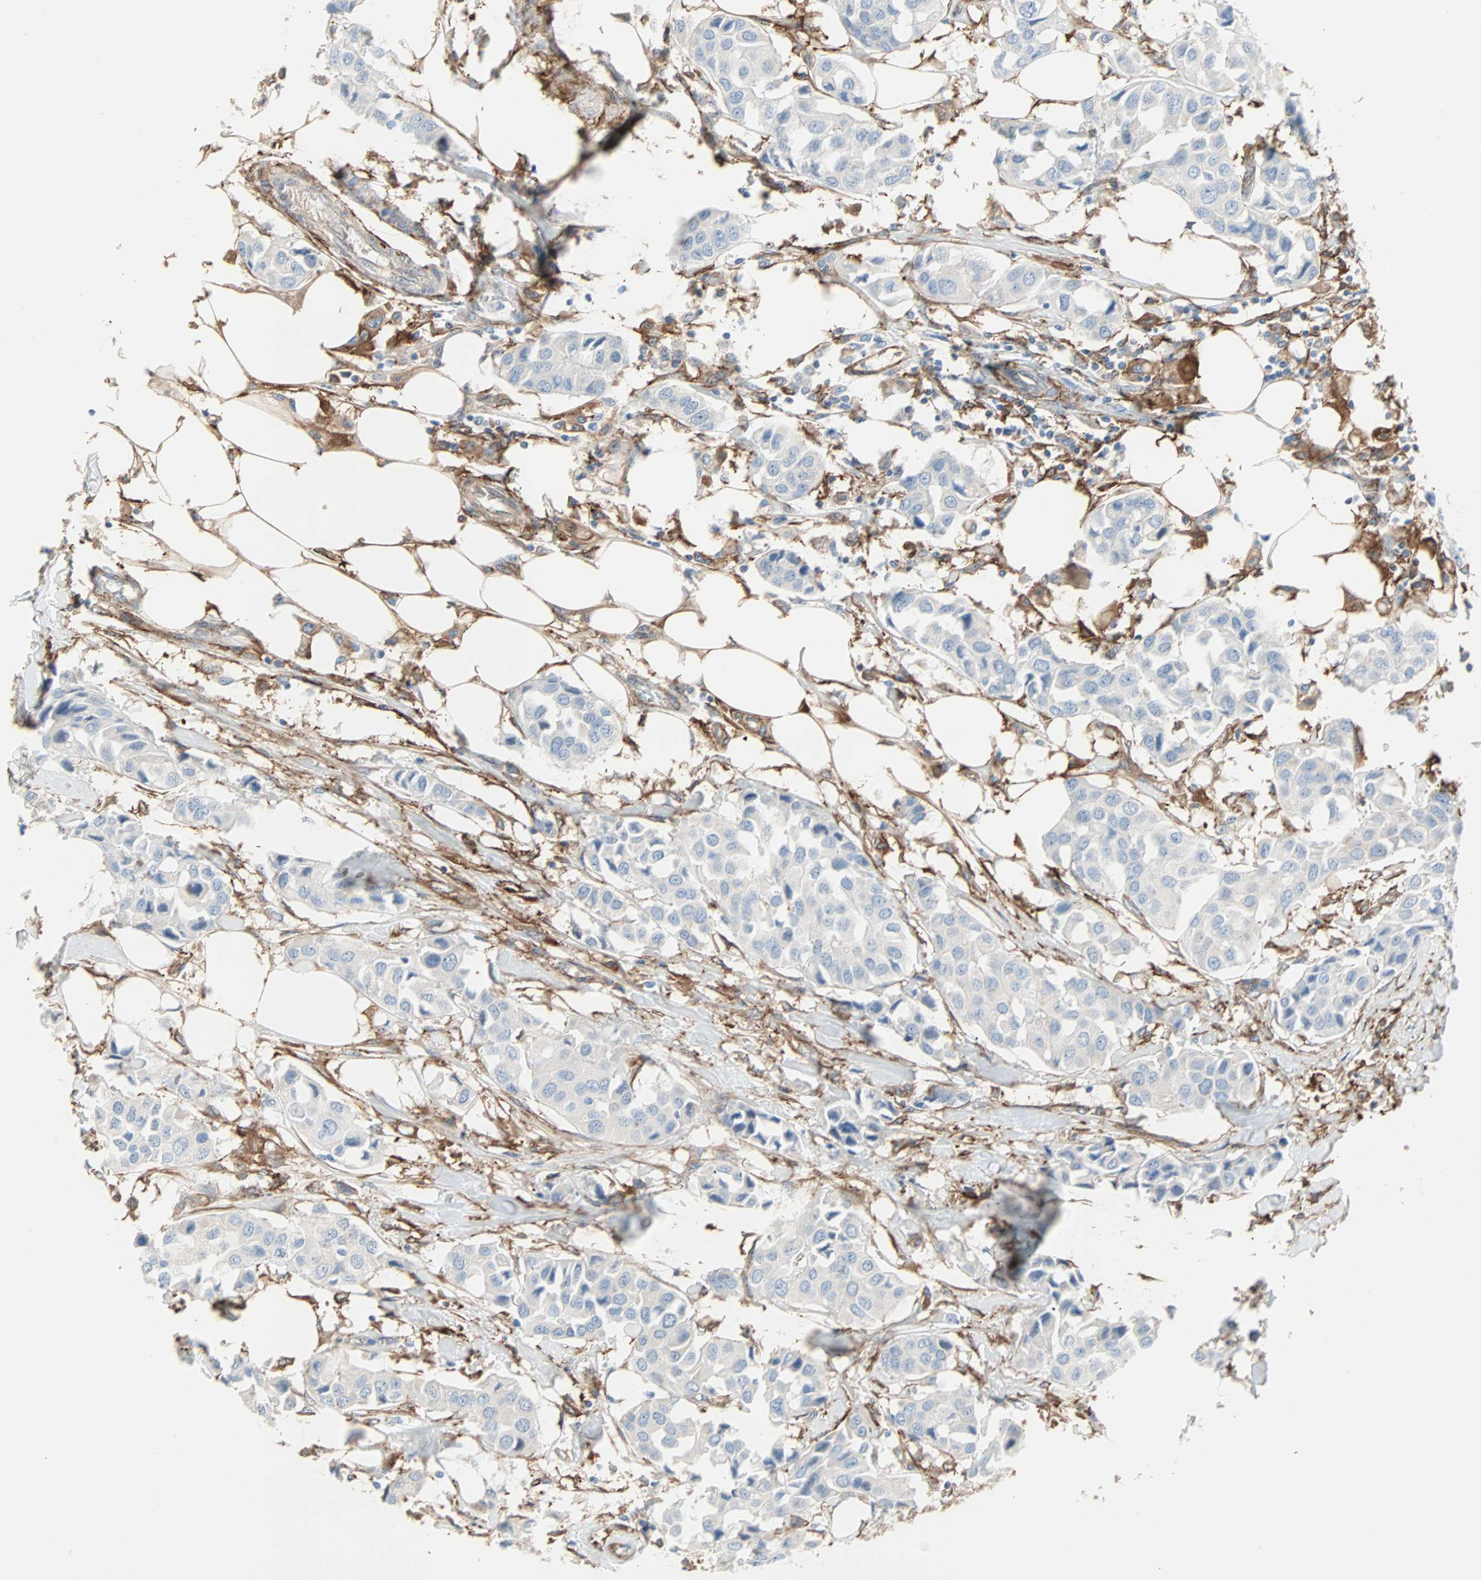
{"staining": {"intensity": "negative", "quantity": "none", "location": "none"}, "tissue": "breast cancer", "cell_type": "Tumor cells", "image_type": "cancer", "snomed": [{"axis": "morphology", "description": "Duct carcinoma"}, {"axis": "topography", "description": "Breast"}], "caption": "A micrograph of human breast cancer (invasive ductal carcinoma) is negative for staining in tumor cells. (Stains: DAB (3,3'-diaminobenzidine) IHC with hematoxylin counter stain, Microscopy: brightfield microscopy at high magnification).", "gene": "EPB41L2", "patient": {"sex": "female", "age": 80}}